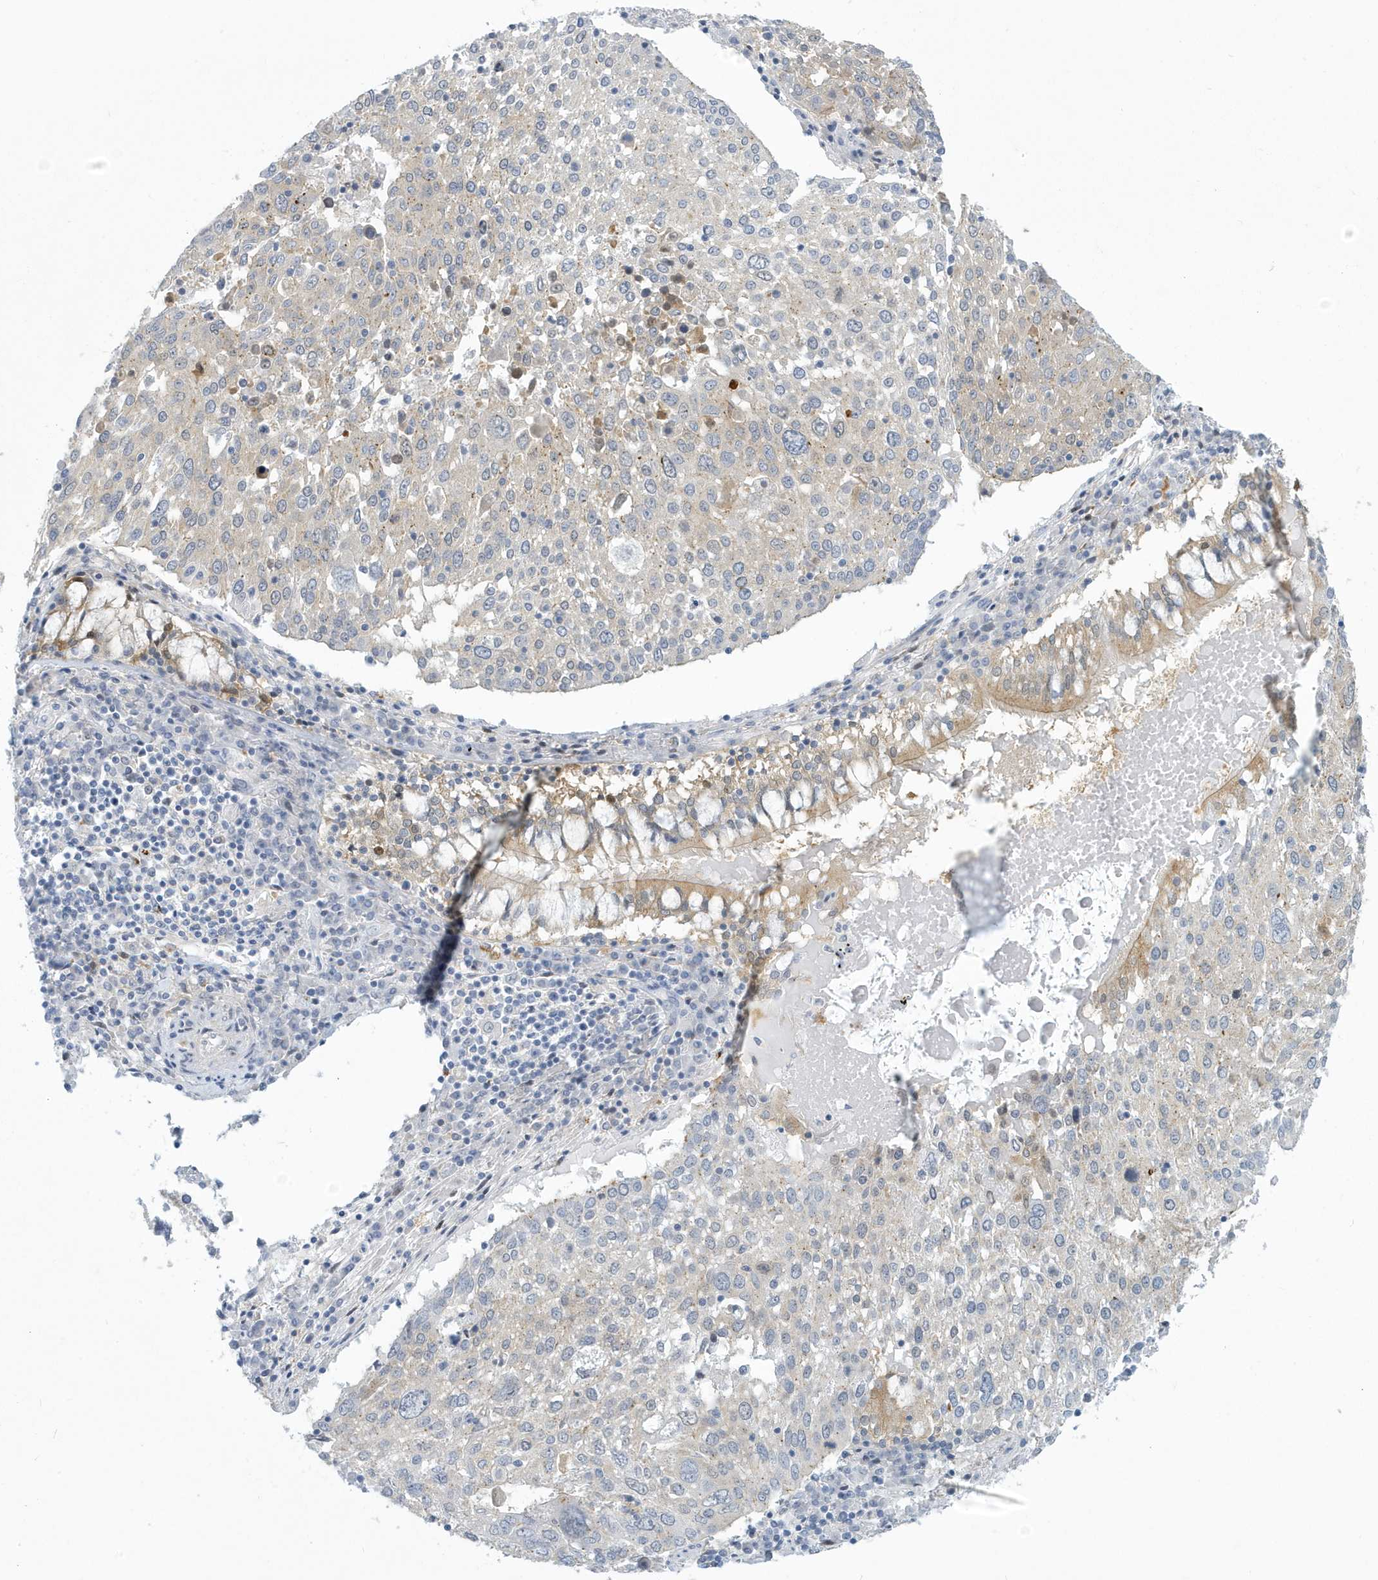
{"staining": {"intensity": "negative", "quantity": "none", "location": "none"}, "tissue": "lung cancer", "cell_type": "Tumor cells", "image_type": "cancer", "snomed": [{"axis": "morphology", "description": "Squamous cell carcinoma, NOS"}, {"axis": "topography", "description": "Lung"}], "caption": "This is a histopathology image of IHC staining of squamous cell carcinoma (lung), which shows no expression in tumor cells. (Stains: DAB immunohistochemistry (IHC) with hematoxylin counter stain, Microscopy: brightfield microscopy at high magnification).", "gene": "VTA1", "patient": {"sex": "male", "age": 65}}